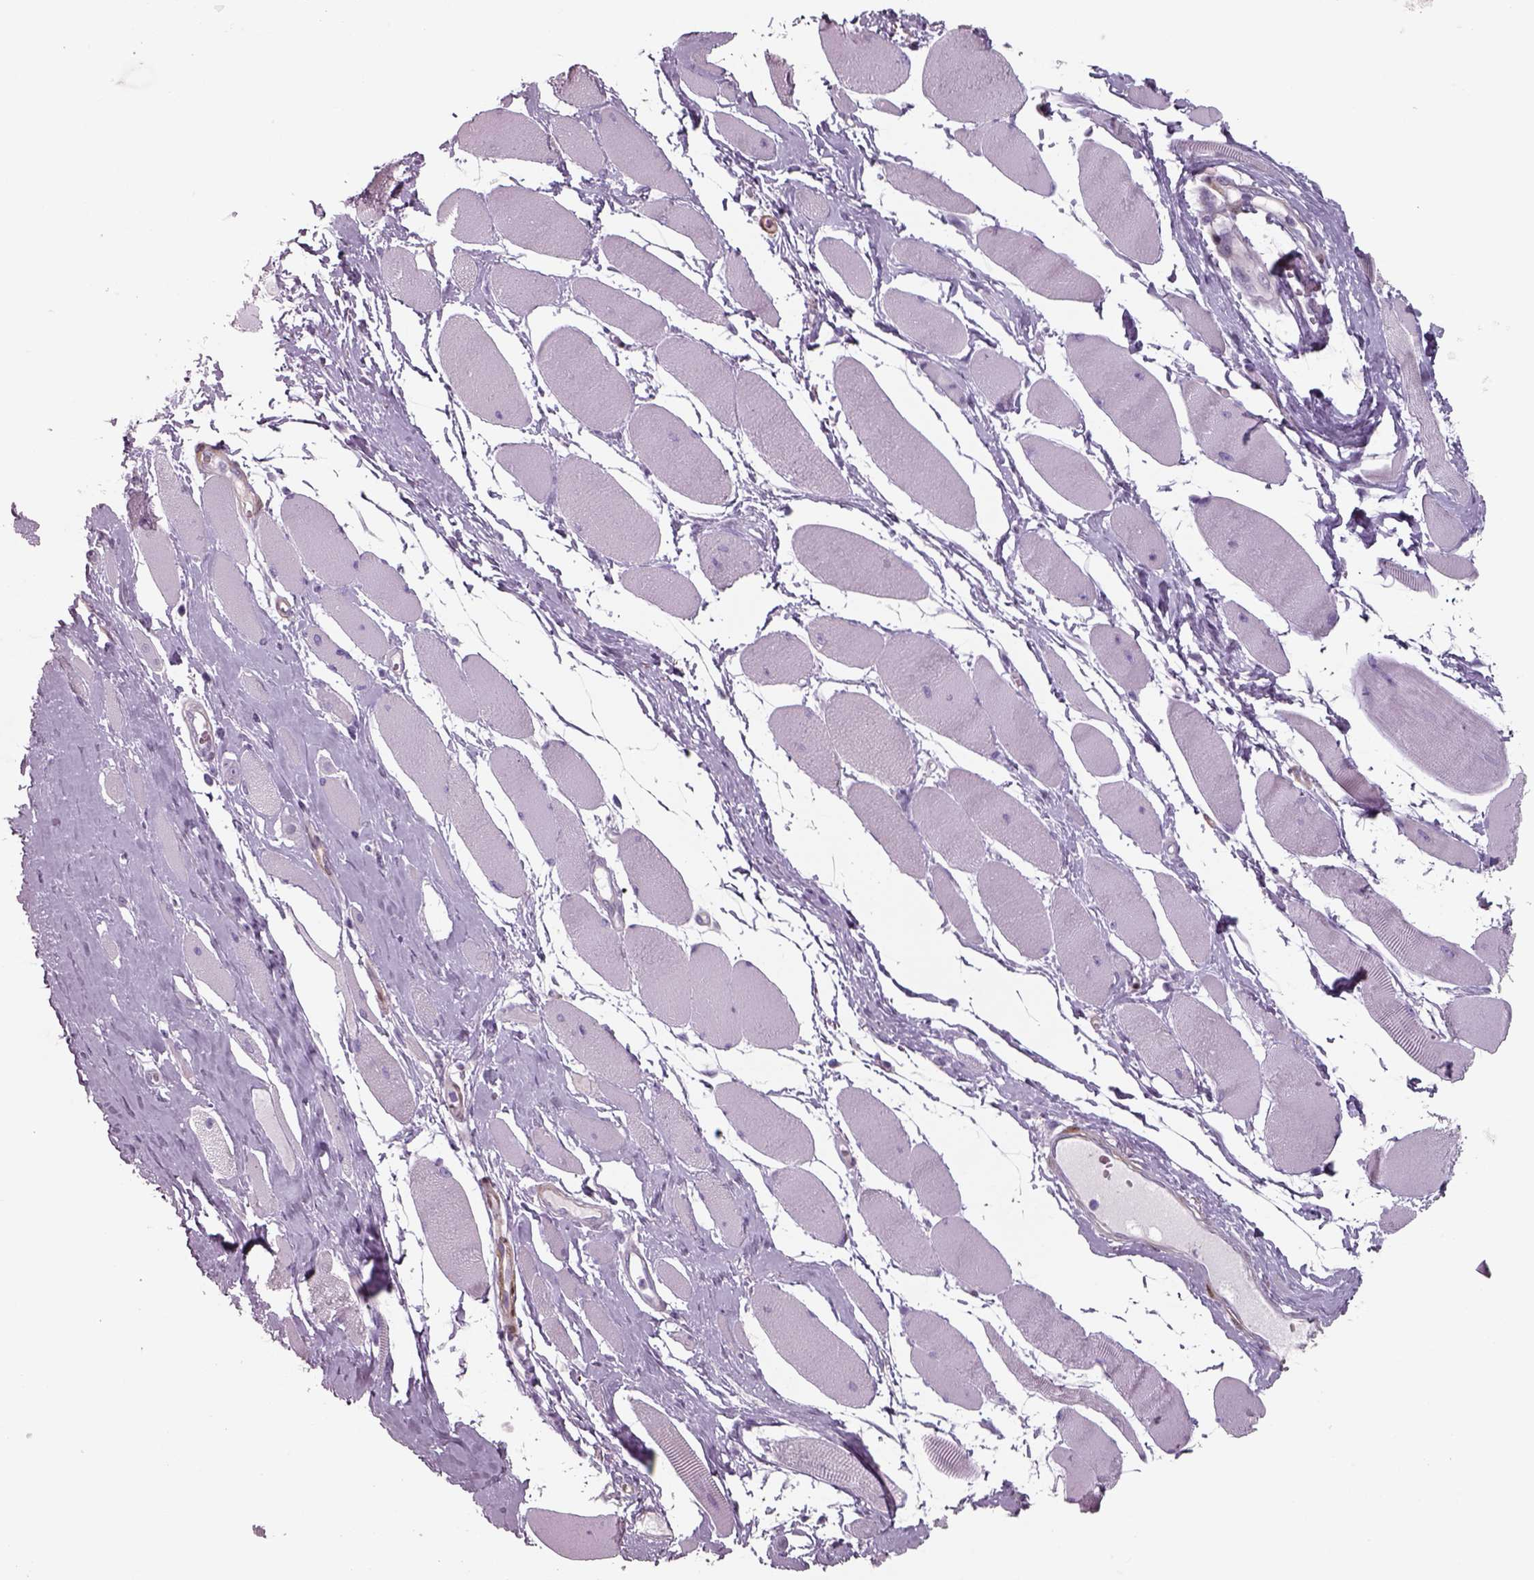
{"staining": {"intensity": "negative", "quantity": "none", "location": "none"}, "tissue": "skeletal muscle", "cell_type": "Myocytes", "image_type": "normal", "snomed": [{"axis": "morphology", "description": "Normal tissue, NOS"}, {"axis": "topography", "description": "Skeletal muscle"}], "caption": "IHC photomicrograph of normal human skeletal muscle stained for a protein (brown), which demonstrates no positivity in myocytes. The staining was performed using DAB (3,3'-diaminobenzidine) to visualize the protein expression in brown, while the nuclei were stained in blue with hematoxylin (Magnification: 20x).", "gene": "ISYNA1", "patient": {"sex": "female", "age": 75}}